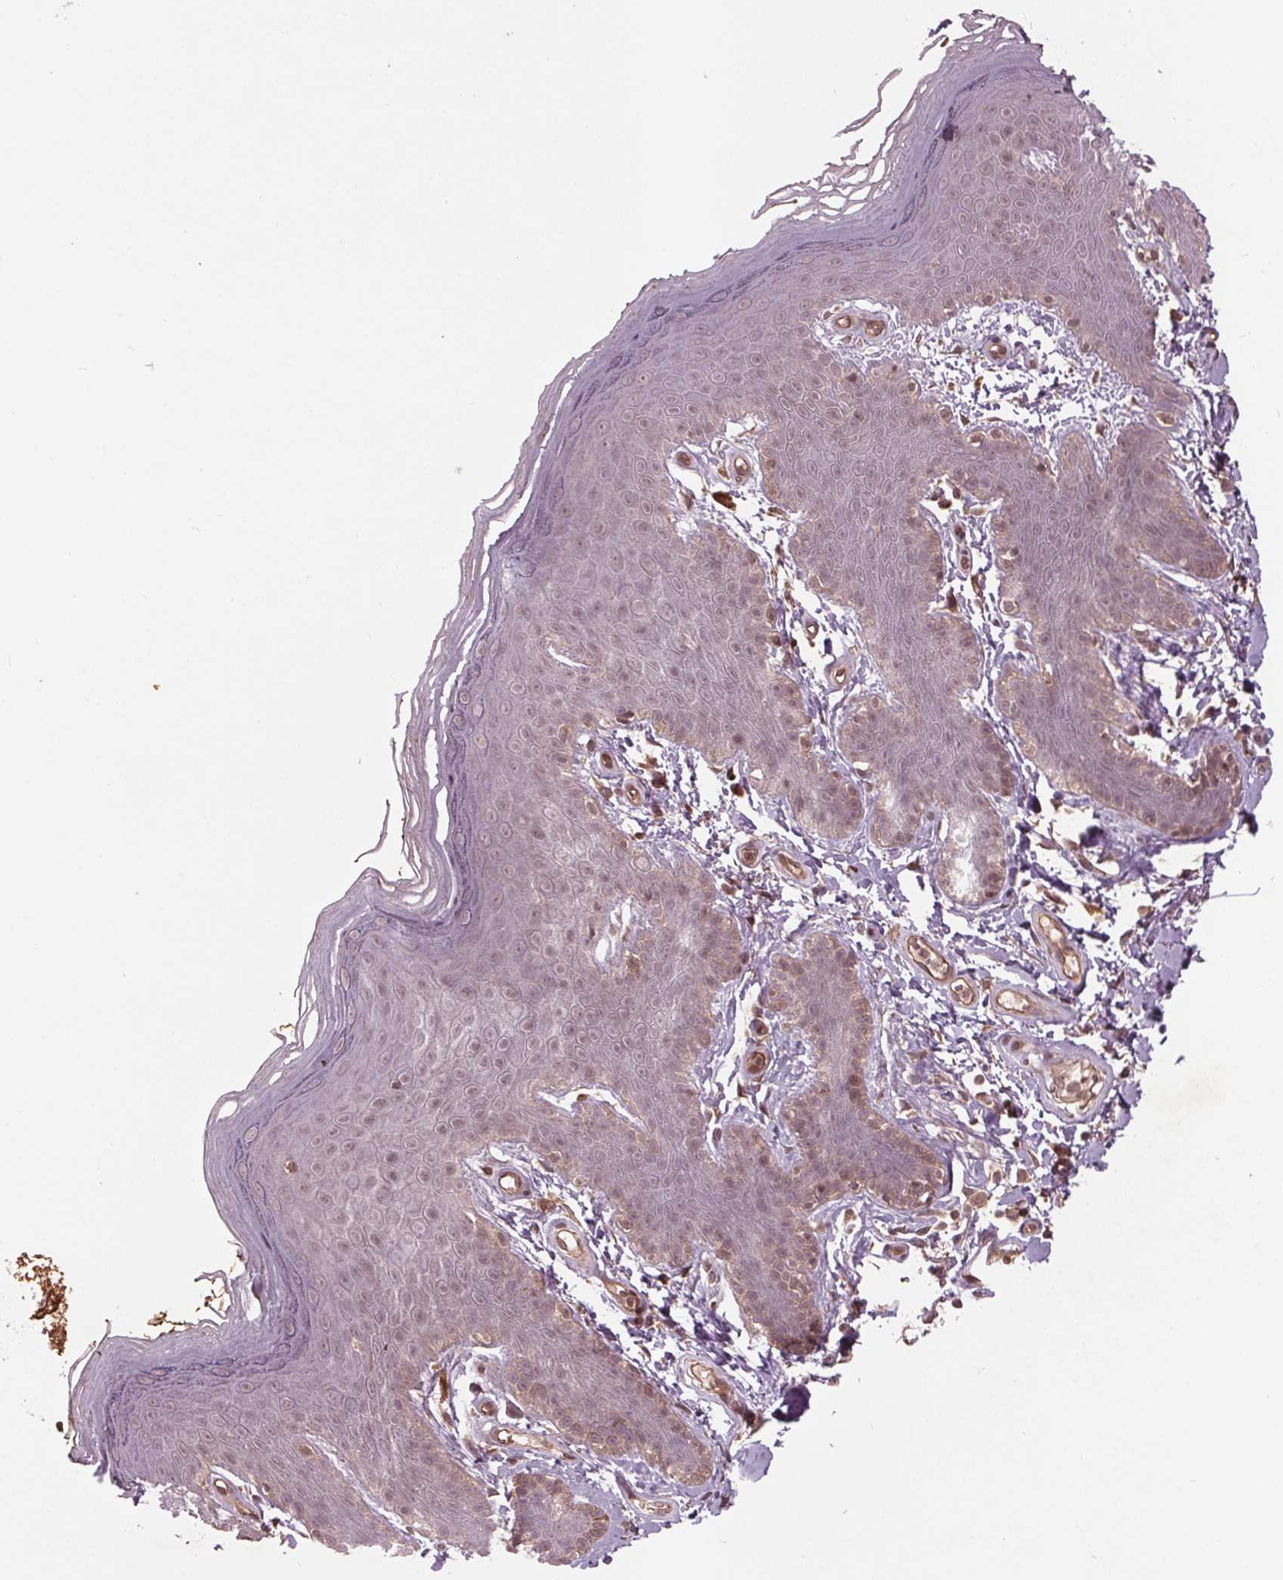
{"staining": {"intensity": "weak", "quantity": "<25%", "location": "nuclear"}, "tissue": "skin", "cell_type": "Epidermal cells", "image_type": "normal", "snomed": [{"axis": "morphology", "description": "Normal tissue, NOS"}, {"axis": "topography", "description": "Anal"}], "caption": "Immunohistochemical staining of normal human skin exhibits no significant expression in epidermal cells.", "gene": "BTBD1", "patient": {"sex": "male", "age": 53}}